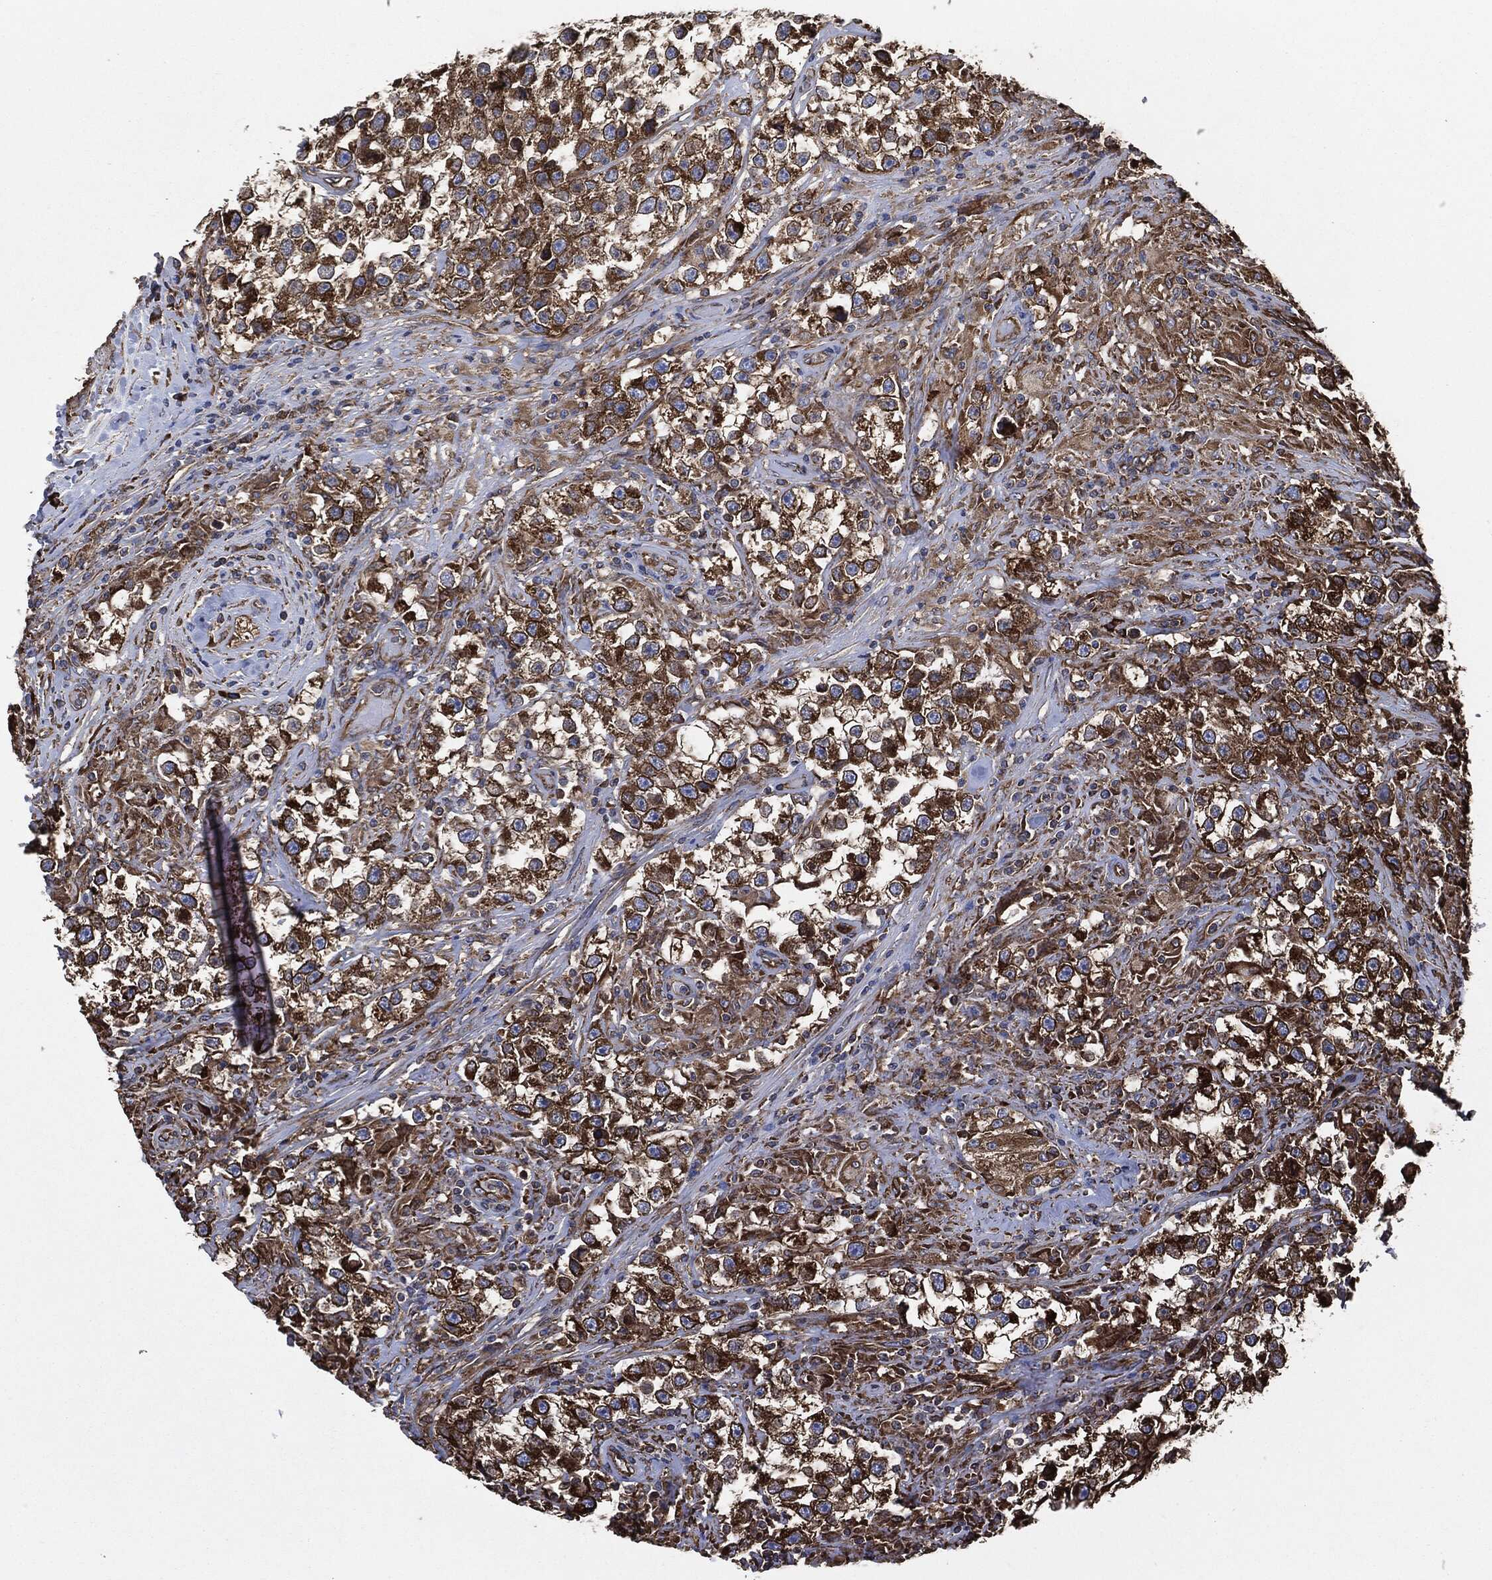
{"staining": {"intensity": "moderate", "quantity": ">75%", "location": "cytoplasmic/membranous"}, "tissue": "testis cancer", "cell_type": "Tumor cells", "image_type": "cancer", "snomed": [{"axis": "morphology", "description": "Seminoma, NOS"}, {"axis": "topography", "description": "Testis"}], "caption": "A histopathology image of human testis seminoma stained for a protein reveals moderate cytoplasmic/membranous brown staining in tumor cells.", "gene": "AMFR", "patient": {"sex": "male", "age": 46}}